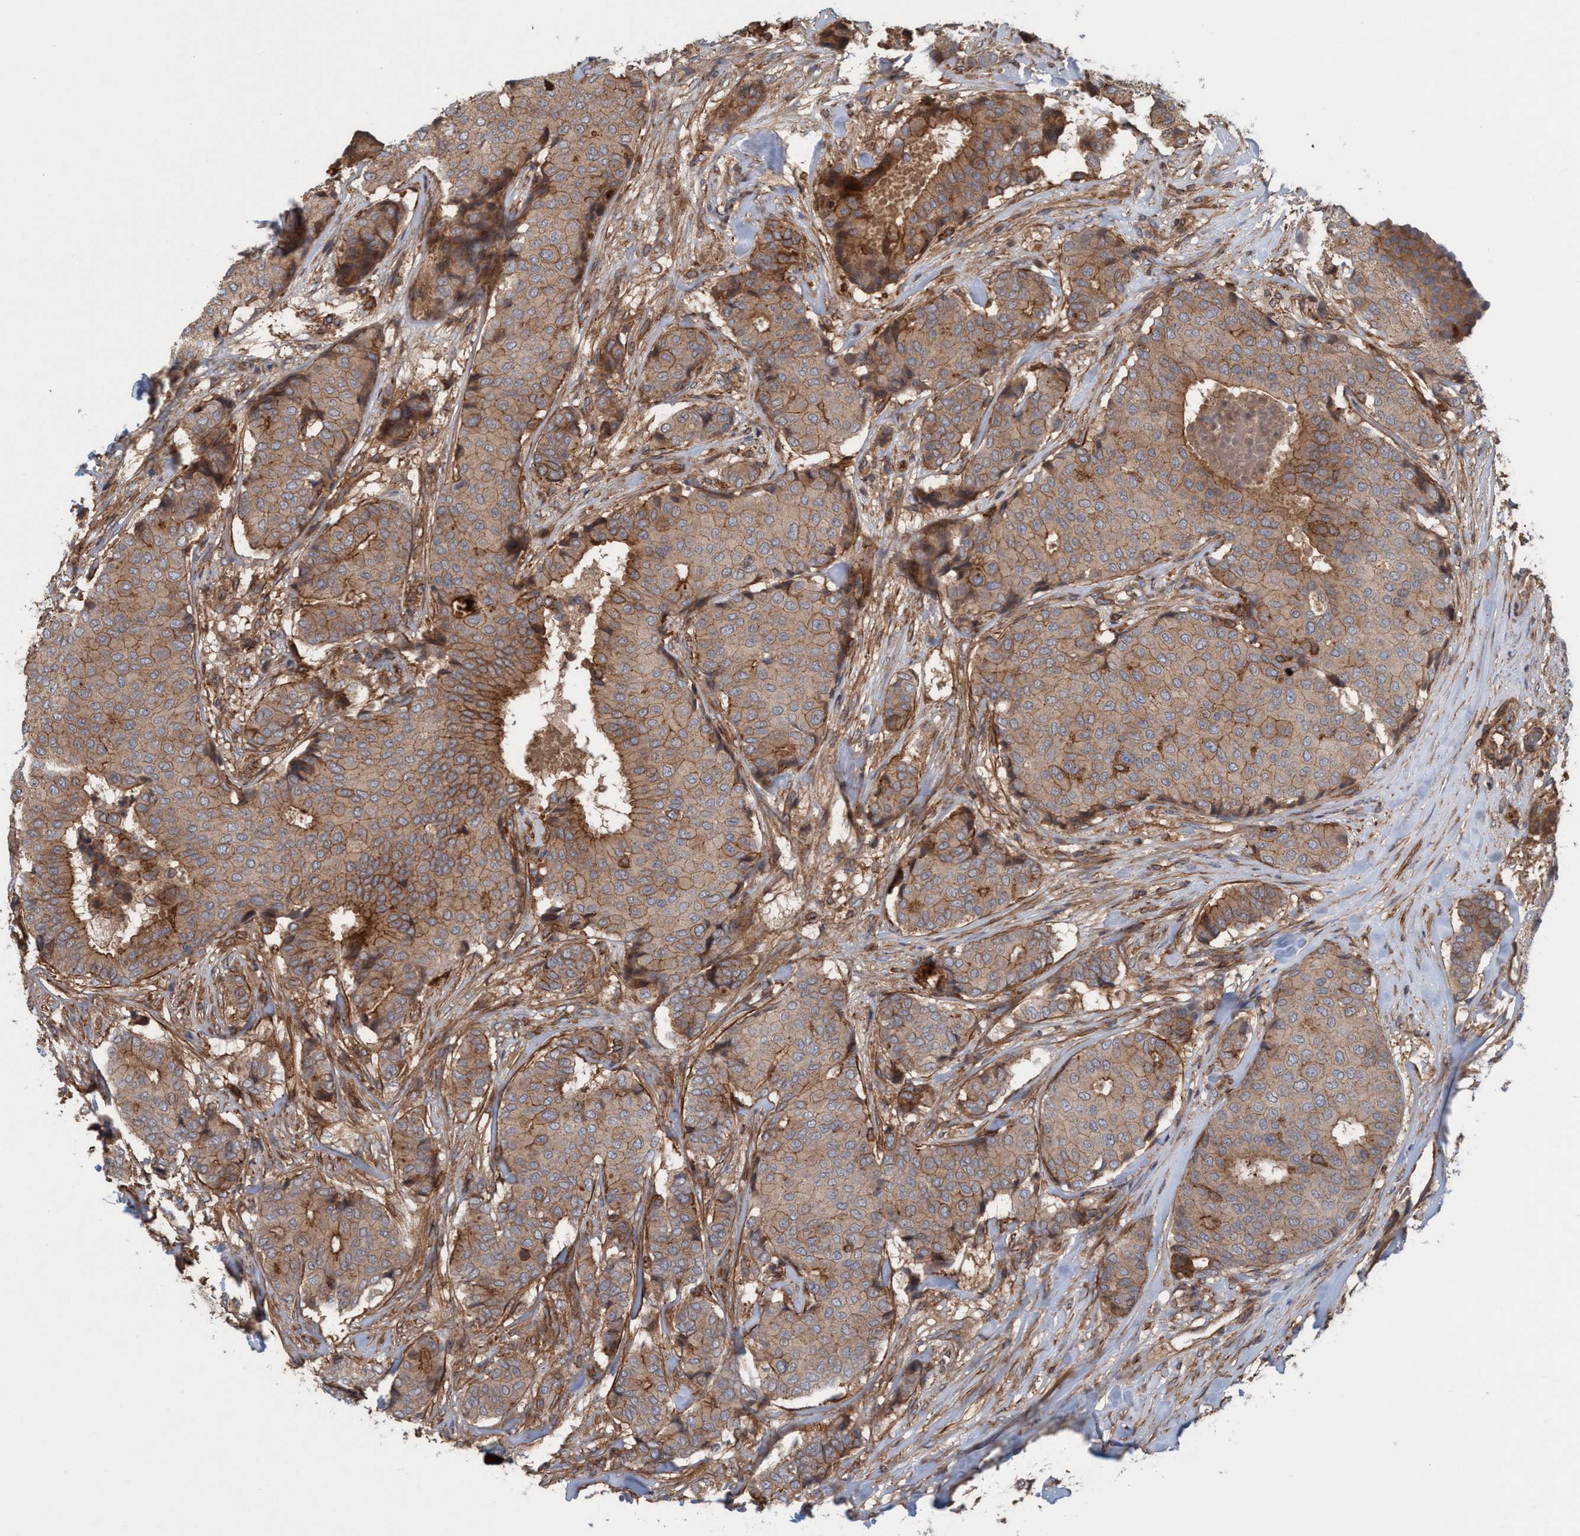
{"staining": {"intensity": "moderate", "quantity": ">75%", "location": "cytoplasmic/membranous"}, "tissue": "breast cancer", "cell_type": "Tumor cells", "image_type": "cancer", "snomed": [{"axis": "morphology", "description": "Duct carcinoma"}, {"axis": "topography", "description": "Breast"}], "caption": "This histopathology image reveals breast infiltrating ductal carcinoma stained with immunohistochemistry to label a protein in brown. The cytoplasmic/membranous of tumor cells show moderate positivity for the protein. Nuclei are counter-stained blue.", "gene": "SPECC1", "patient": {"sex": "female", "age": 75}}